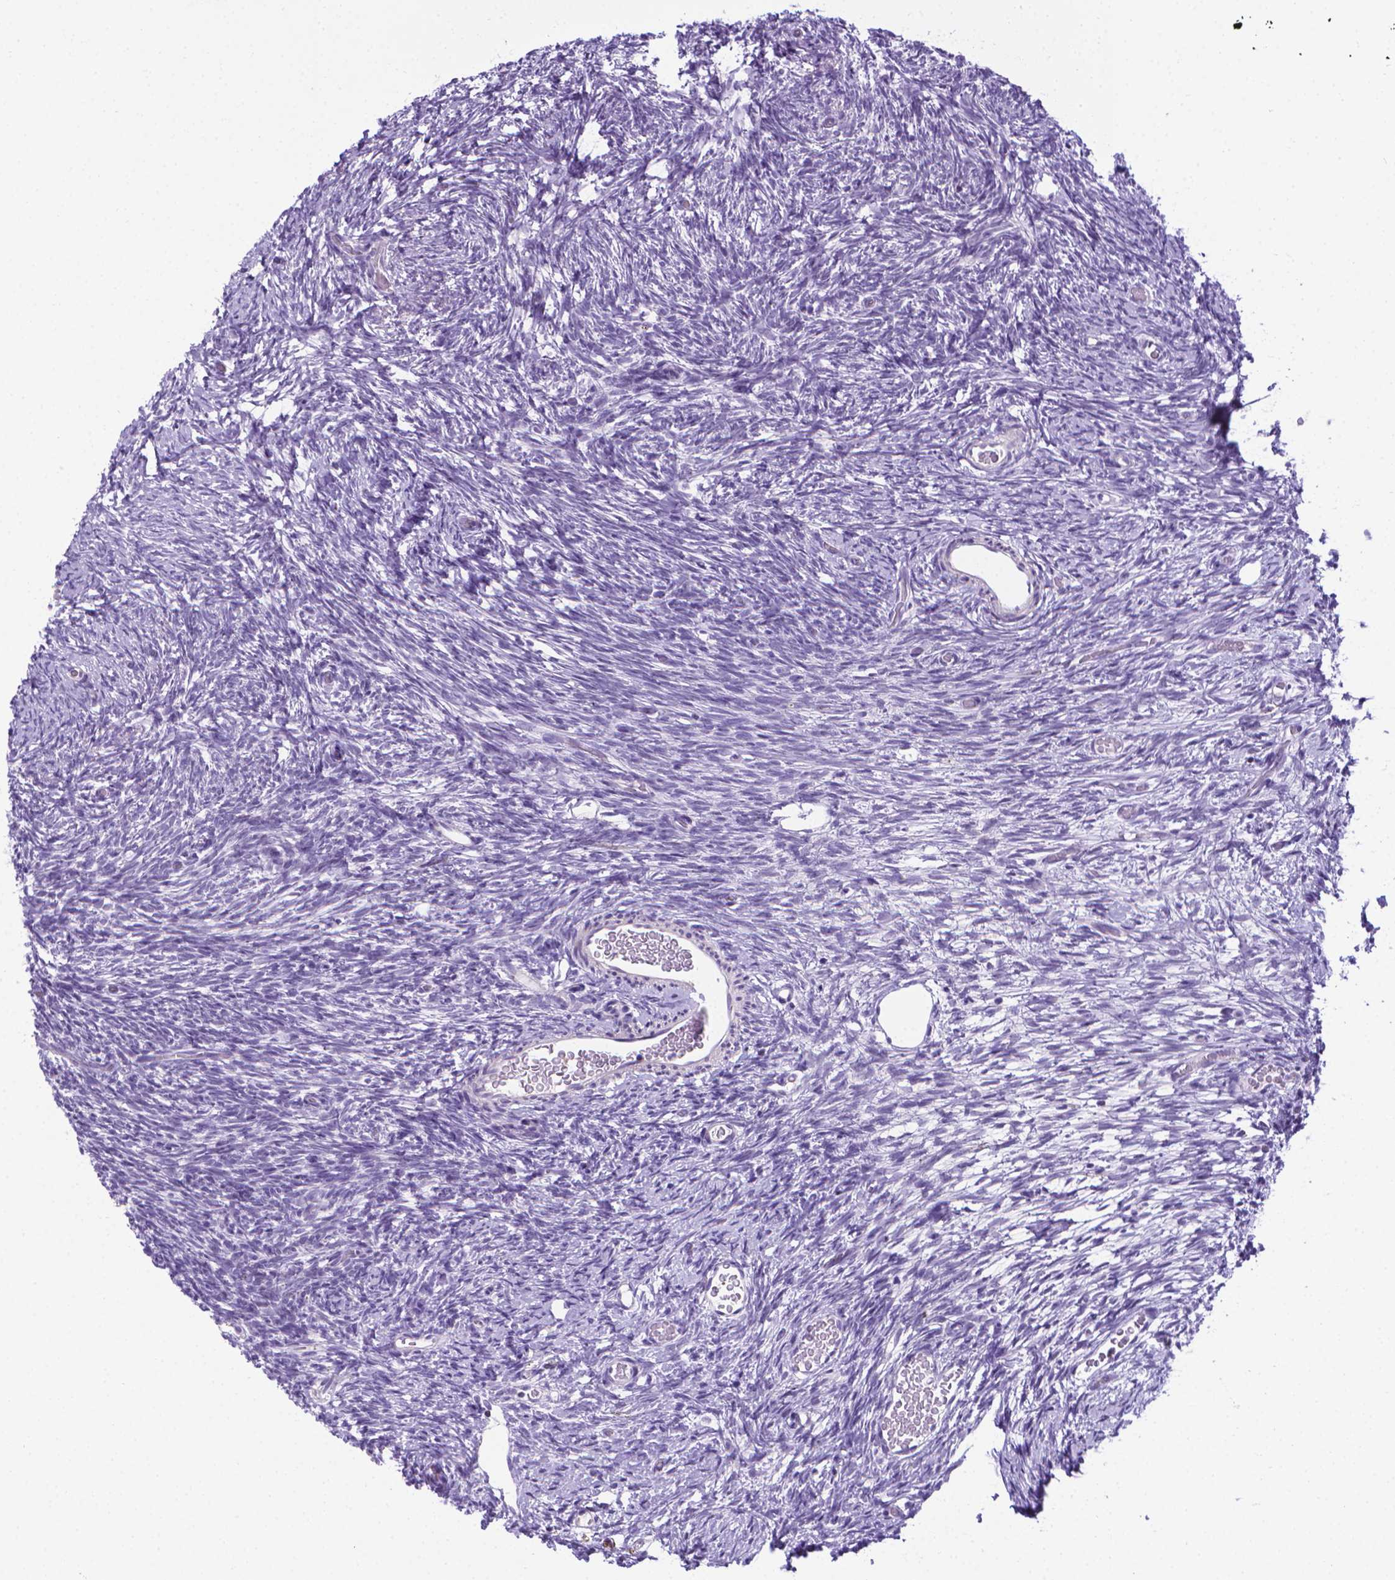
{"staining": {"intensity": "negative", "quantity": "none", "location": "none"}, "tissue": "ovary", "cell_type": "Ovarian stroma cells", "image_type": "normal", "snomed": [{"axis": "morphology", "description": "Normal tissue, NOS"}, {"axis": "topography", "description": "Ovary"}], "caption": "Micrograph shows no protein staining in ovarian stroma cells of normal ovary. (DAB (3,3'-diaminobenzidine) immunohistochemistry, high magnification).", "gene": "POU3F3", "patient": {"sex": "female", "age": 39}}